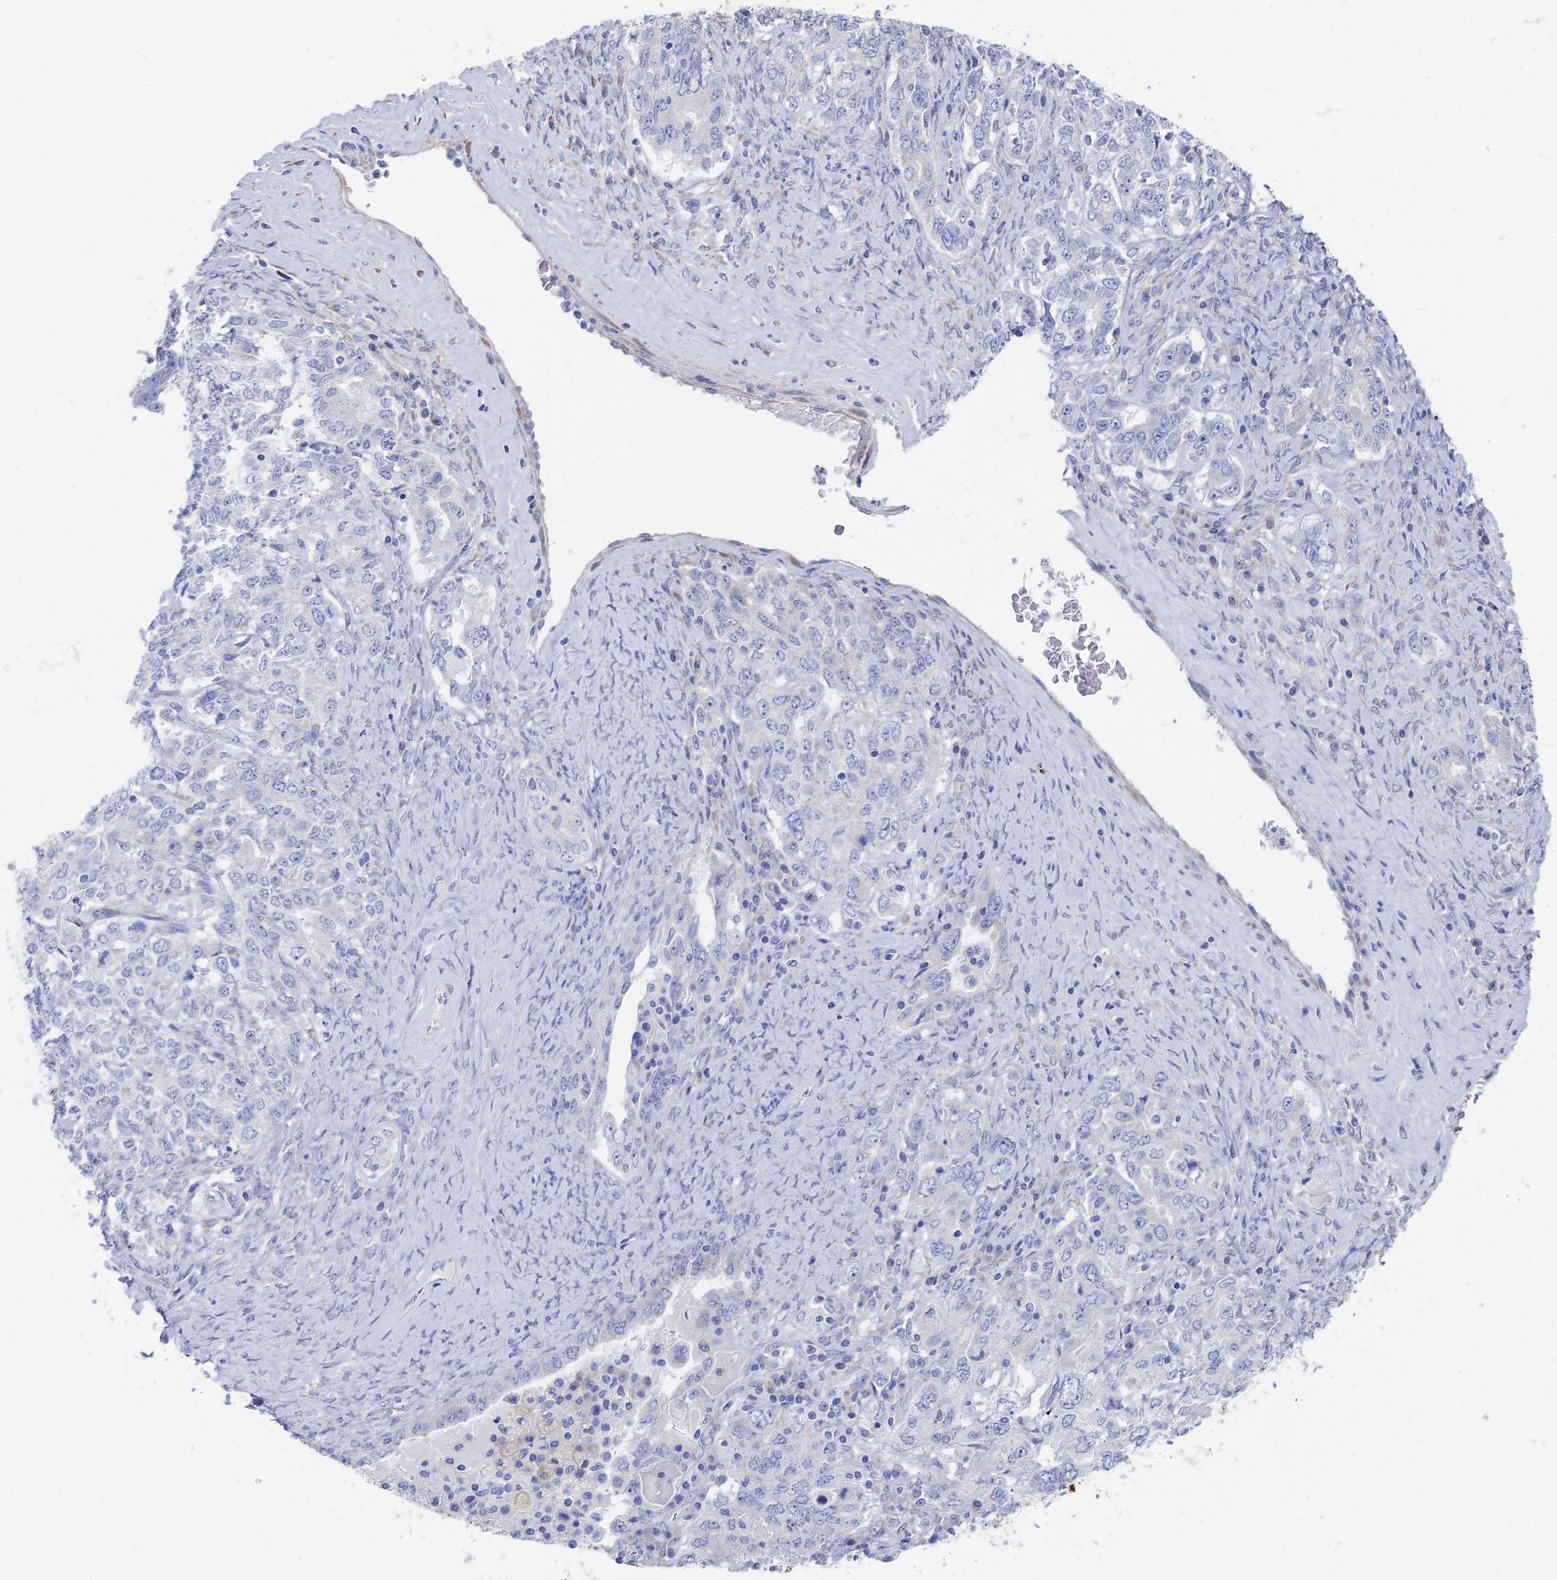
{"staining": {"intensity": "negative", "quantity": "none", "location": "none"}, "tissue": "ovarian cancer", "cell_type": "Tumor cells", "image_type": "cancer", "snomed": [{"axis": "morphology", "description": "Carcinoma, endometroid"}, {"axis": "topography", "description": "Ovary"}], "caption": "Tumor cells show no significant protein positivity in ovarian cancer.", "gene": "TNNT3", "patient": {"sex": "female", "age": 62}}